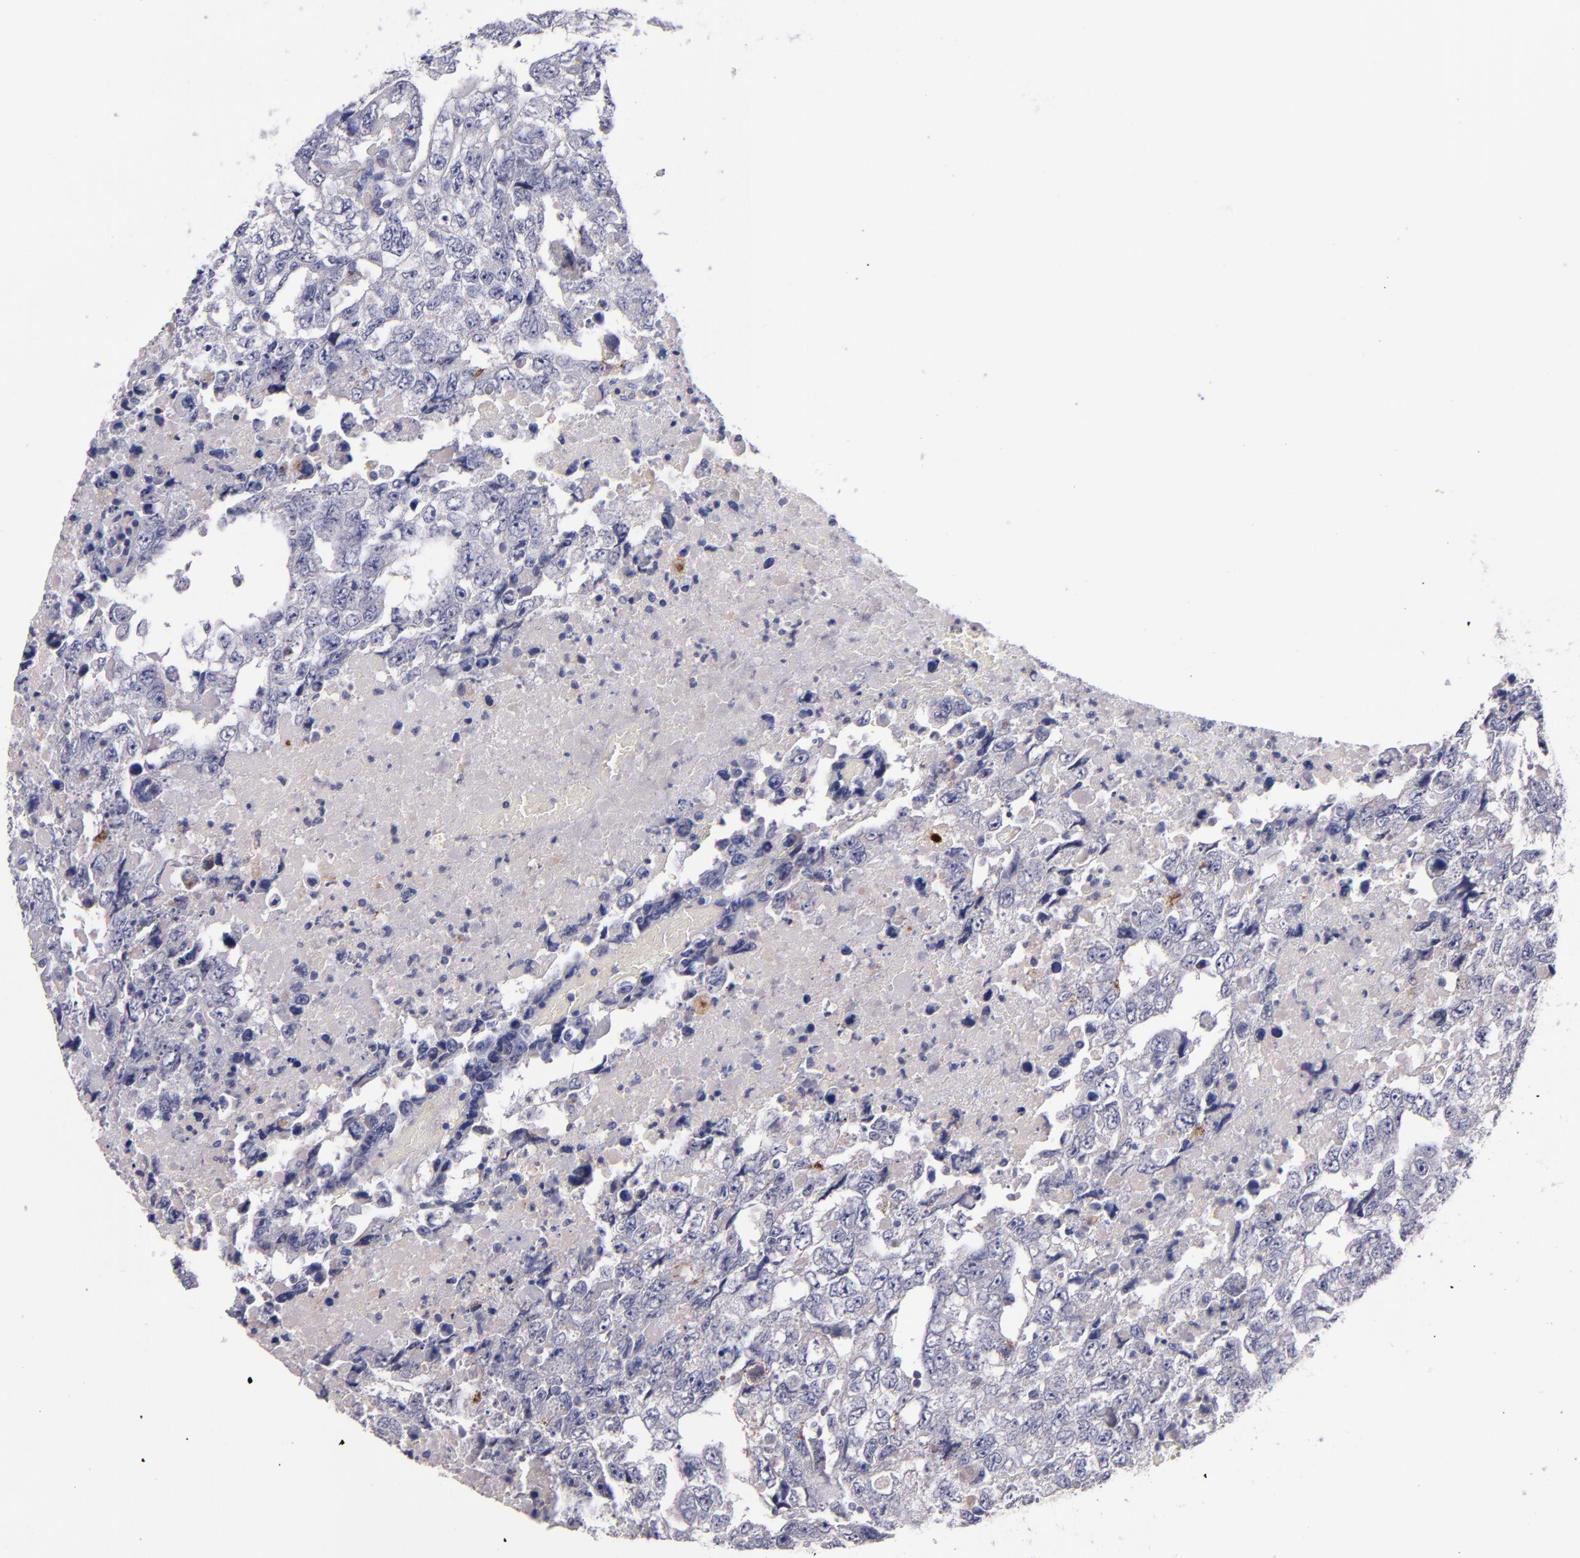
{"staining": {"intensity": "moderate", "quantity": "<25%", "location": "cytoplasmic/membranous"}, "tissue": "testis cancer", "cell_type": "Tumor cells", "image_type": "cancer", "snomed": [{"axis": "morphology", "description": "Carcinoma, Embryonal, NOS"}, {"axis": "topography", "description": "Testis"}], "caption": "Testis cancer (embryonal carcinoma) was stained to show a protein in brown. There is low levels of moderate cytoplasmic/membranous expression in about <25% of tumor cells. (DAB IHC with brightfield microscopy, high magnification).", "gene": "MFGE8", "patient": {"sex": "male", "age": 36}}